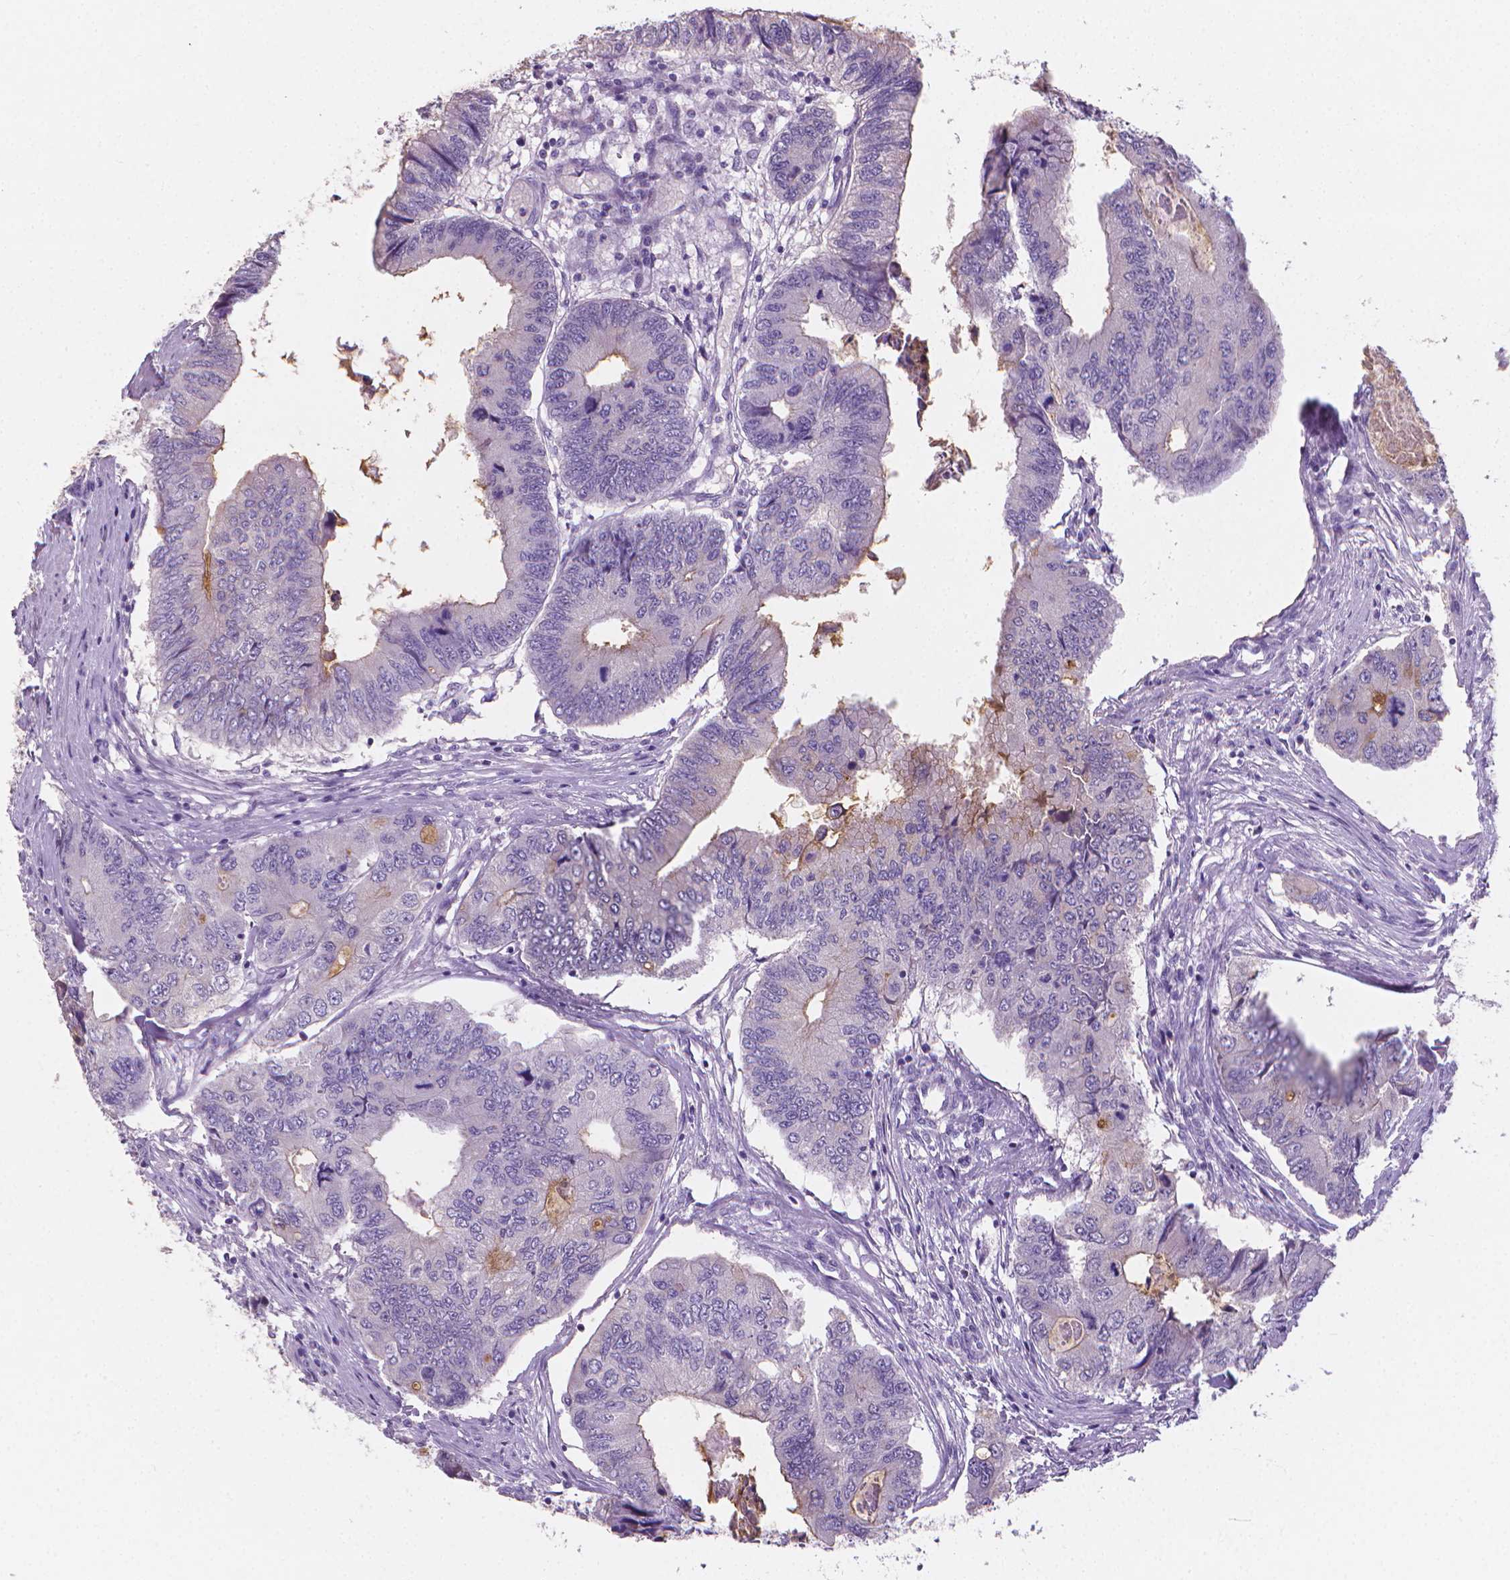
{"staining": {"intensity": "moderate", "quantity": "<25%", "location": "cytoplasmic/membranous"}, "tissue": "colorectal cancer", "cell_type": "Tumor cells", "image_type": "cancer", "snomed": [{"axis": "morphology", "description": "Adenocarcinoma, NOS"}, {"axis": "topography", "description": "Colon"}], "caption": "The immunohistochemical stain labels moderate cytoplasmic/membranous expression in tumor cells of colorectal adenocarcinoma tissue.", "gene": "XPNPEP2", "patient": {"sex": "male", "age": 53}}